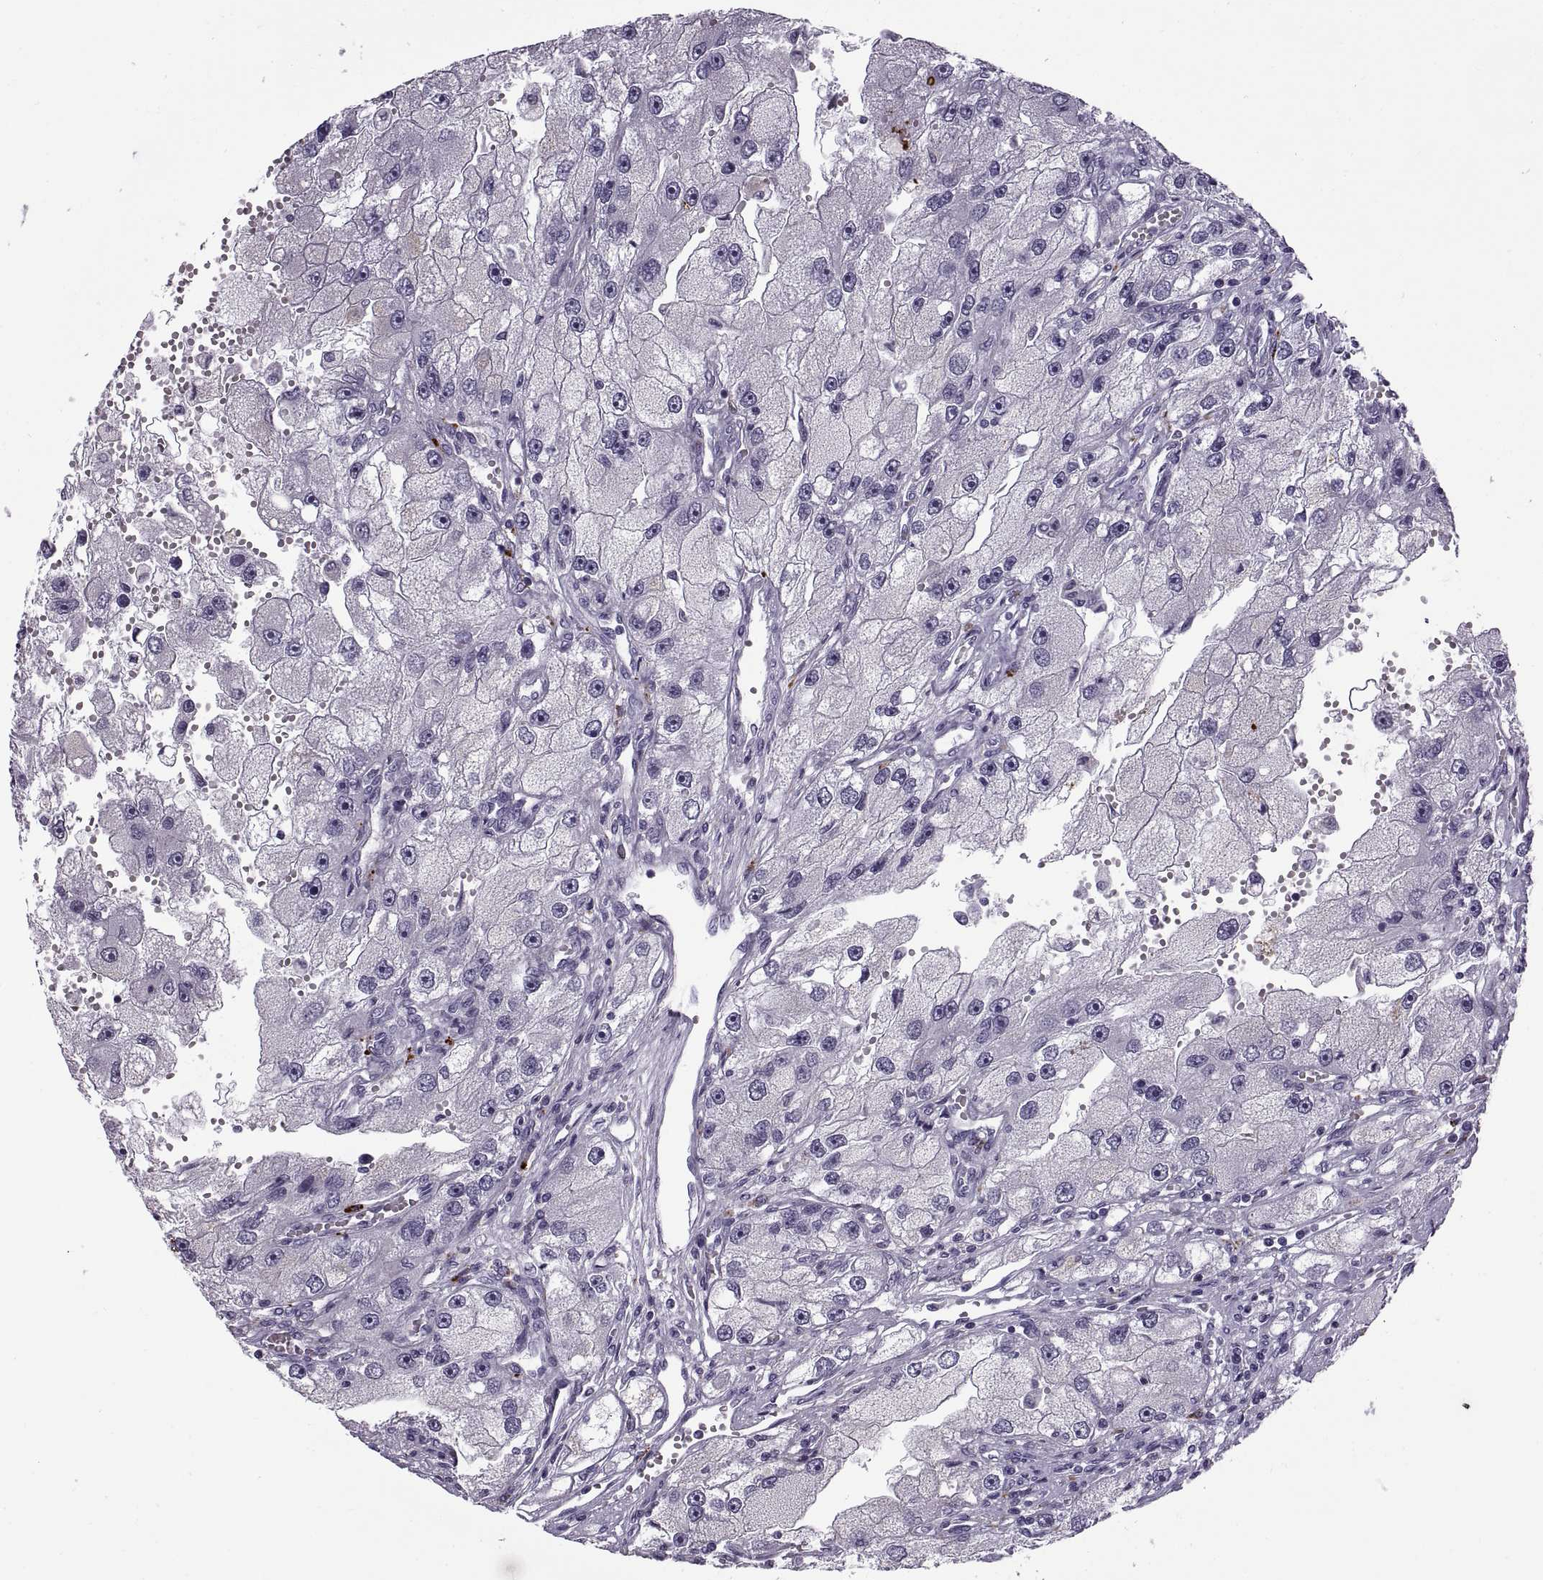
{"staining": {"intensity": "negative", "quantity": "none", "location": "none"}, "tissue": "renal cancer", "cell_type": "Tumor cells", "image_type": "cancer", "snomed": [{"axis": "morphology", "description": "Adenocarcinoma, NOS"}, {"axis": "topography", "description": "Kidney"}], "caption": "The histopathology image displays no significant positivity in tumor cells of adenocarcinoma (renal).", "gene": "CALCR", "patient": {"sex": "male", "age": 63}}